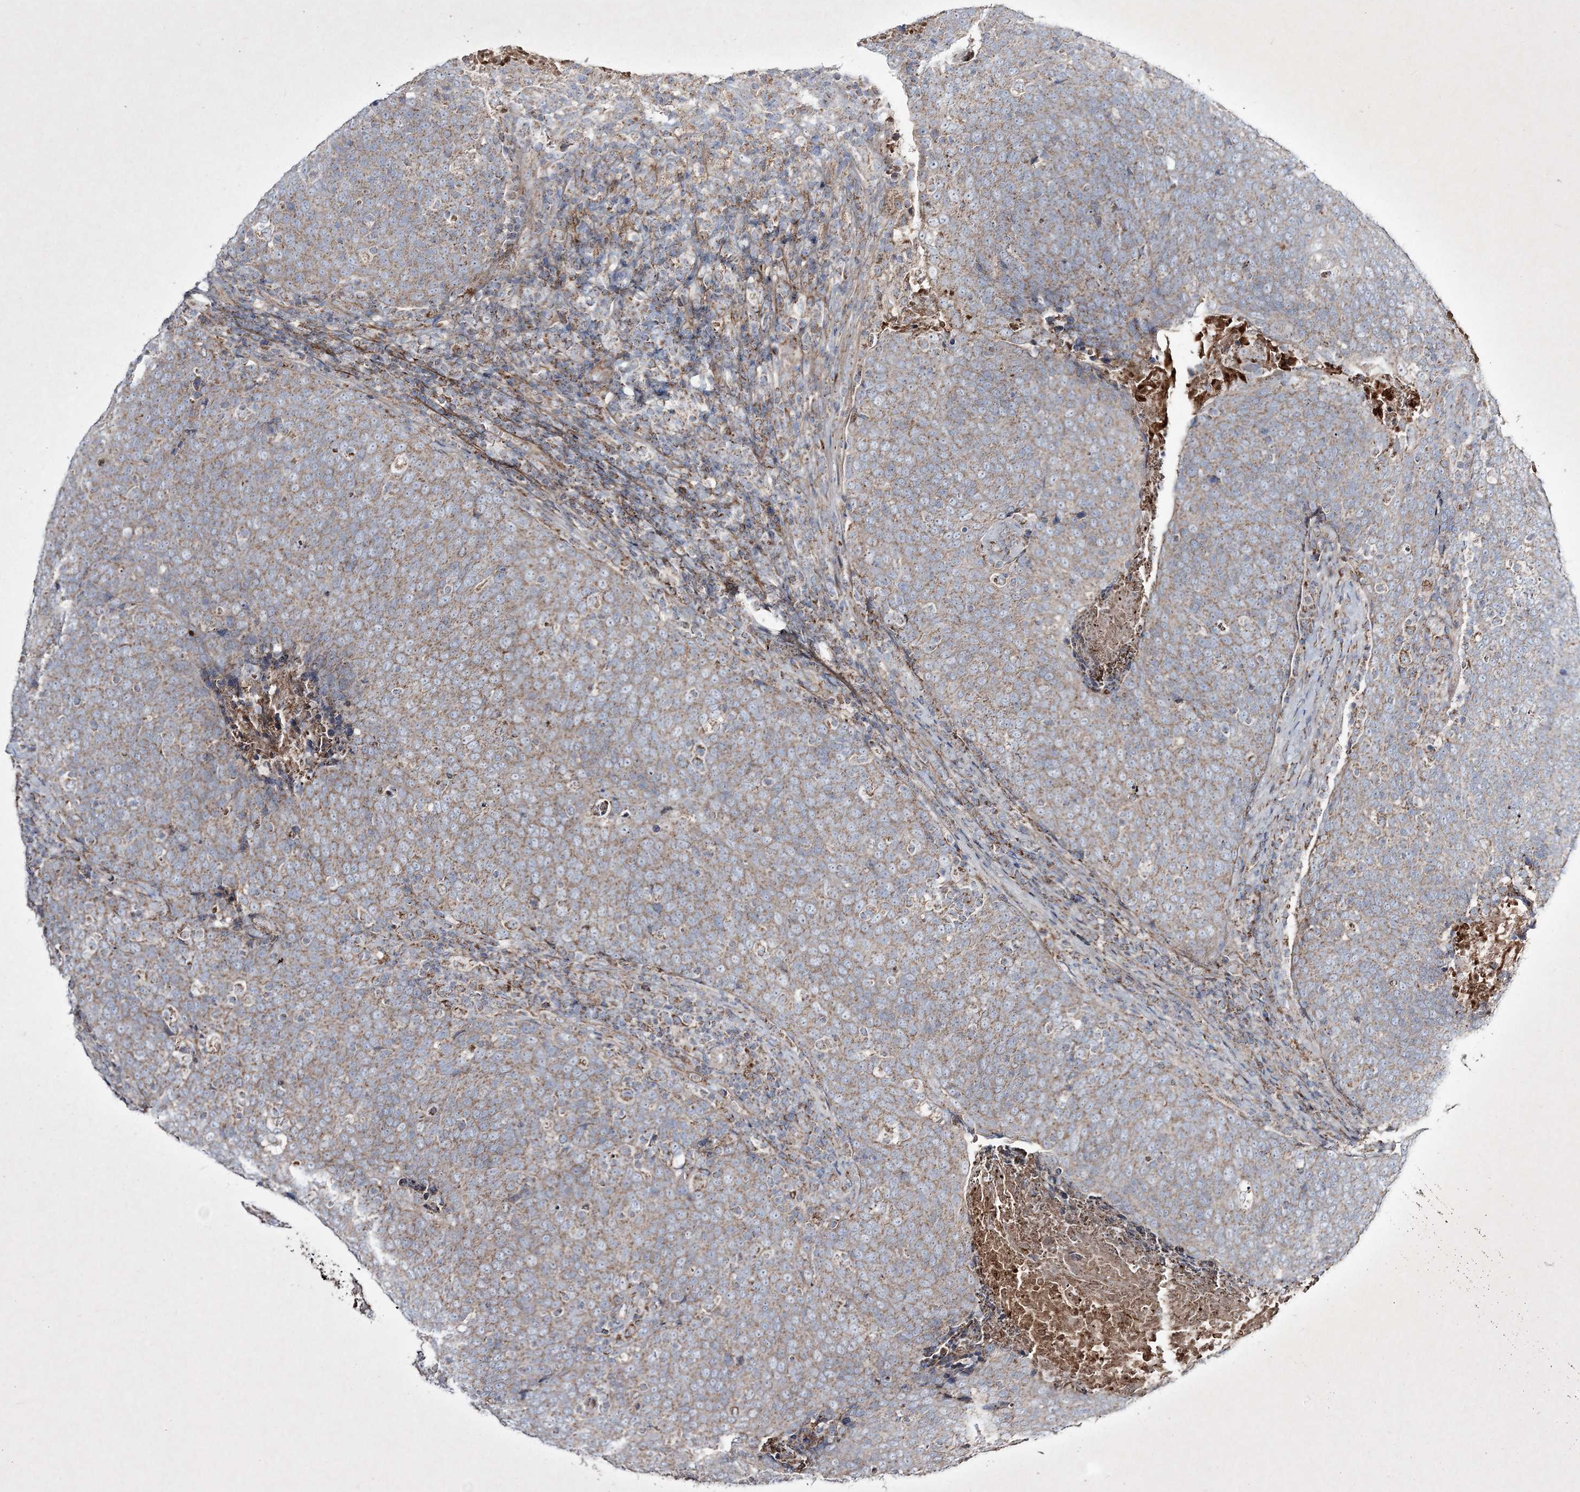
{"staining": {"intensity": "weak", "quantity": ">75%", "location": "cytoplasmic/membranous"}, "tissue": "head and neck cancer", "cell_type": "Tumor cells", "image_type": "cancer", "snomed": [{"axis": "morphology", "description": "Squamous cell carcinoma, NOS"}, {"axis": "morphology", "description": "Squamous cell carcinoma, metastatic, NOS"}, {"axis": "topography", "description": "Lymph node"}, {"axis": "topography", "description": "Head-Neck"}], "caption": "Human head and neck cancer stained with a brown dye reveals weak cytoplasmic/membranous positive expression in approximately >75% of tumor cells.", "gene": "RICTOR", "patient": {"sex": "male", "age": 62}}